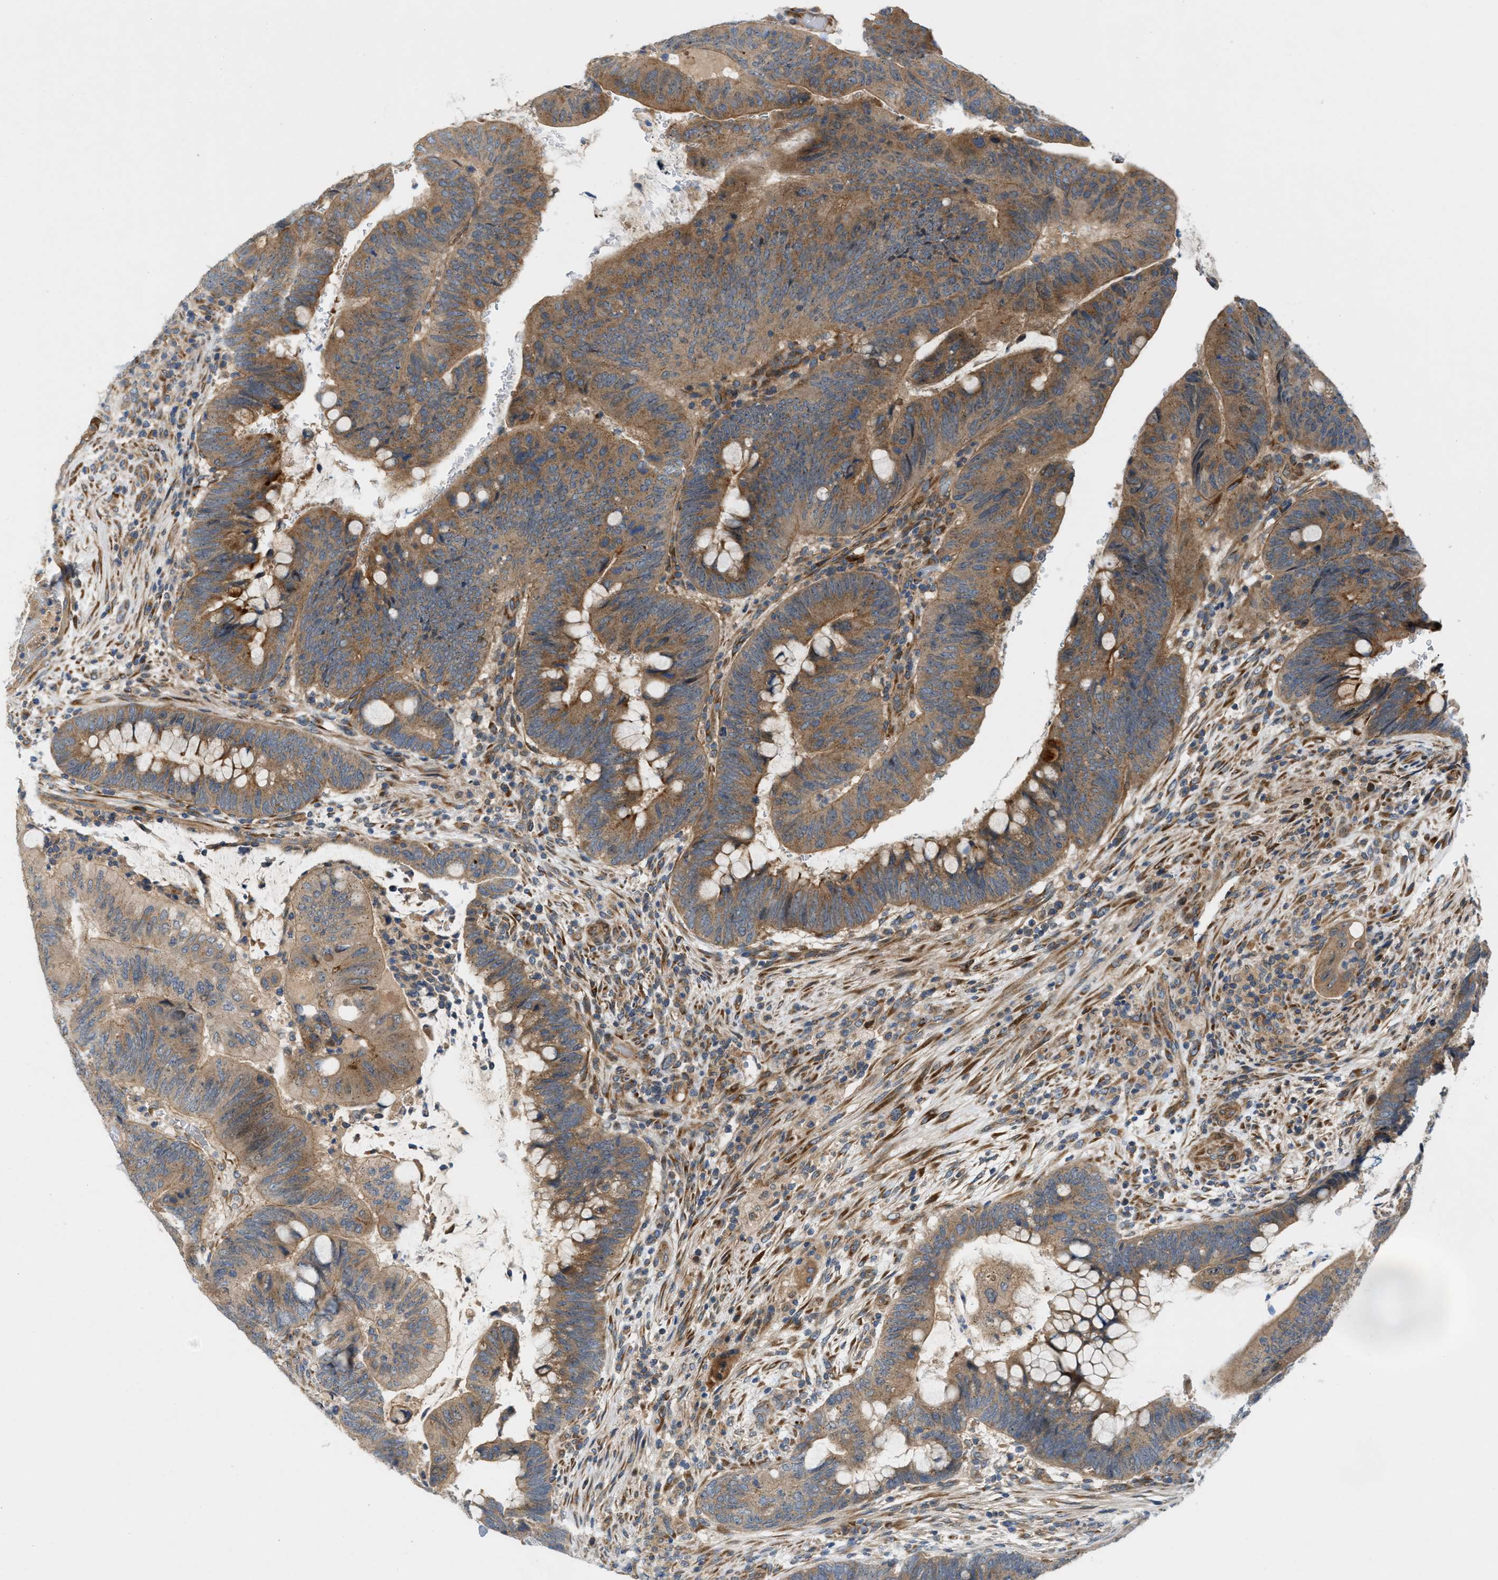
{"staining": {"intensity": "moderate", "quantity": ">75%", "location": "cytoplasmic/membranous"}, "tissue": "colorectal cancer", "cell_type": "Tumor cells", "image_type": "cancer", "snomed": [{"axis": "morphology", "description": "Normal tissue, NOS"}, {"axis": "morphology", "description": "Adenocarcinoma, NOS"}, {"axis": "topography", "description": "Rectum"}, {"axis": "topography", "description": "Peripheral nerve tissue"}], "caption": "Tumor cells display moderate cytoplasmic/membranous staining in approximately >75% of cells in colorectal adenocarcinoma.", "gene": "CYB5D1", "patient": {"sex": "male", "age": 92}}